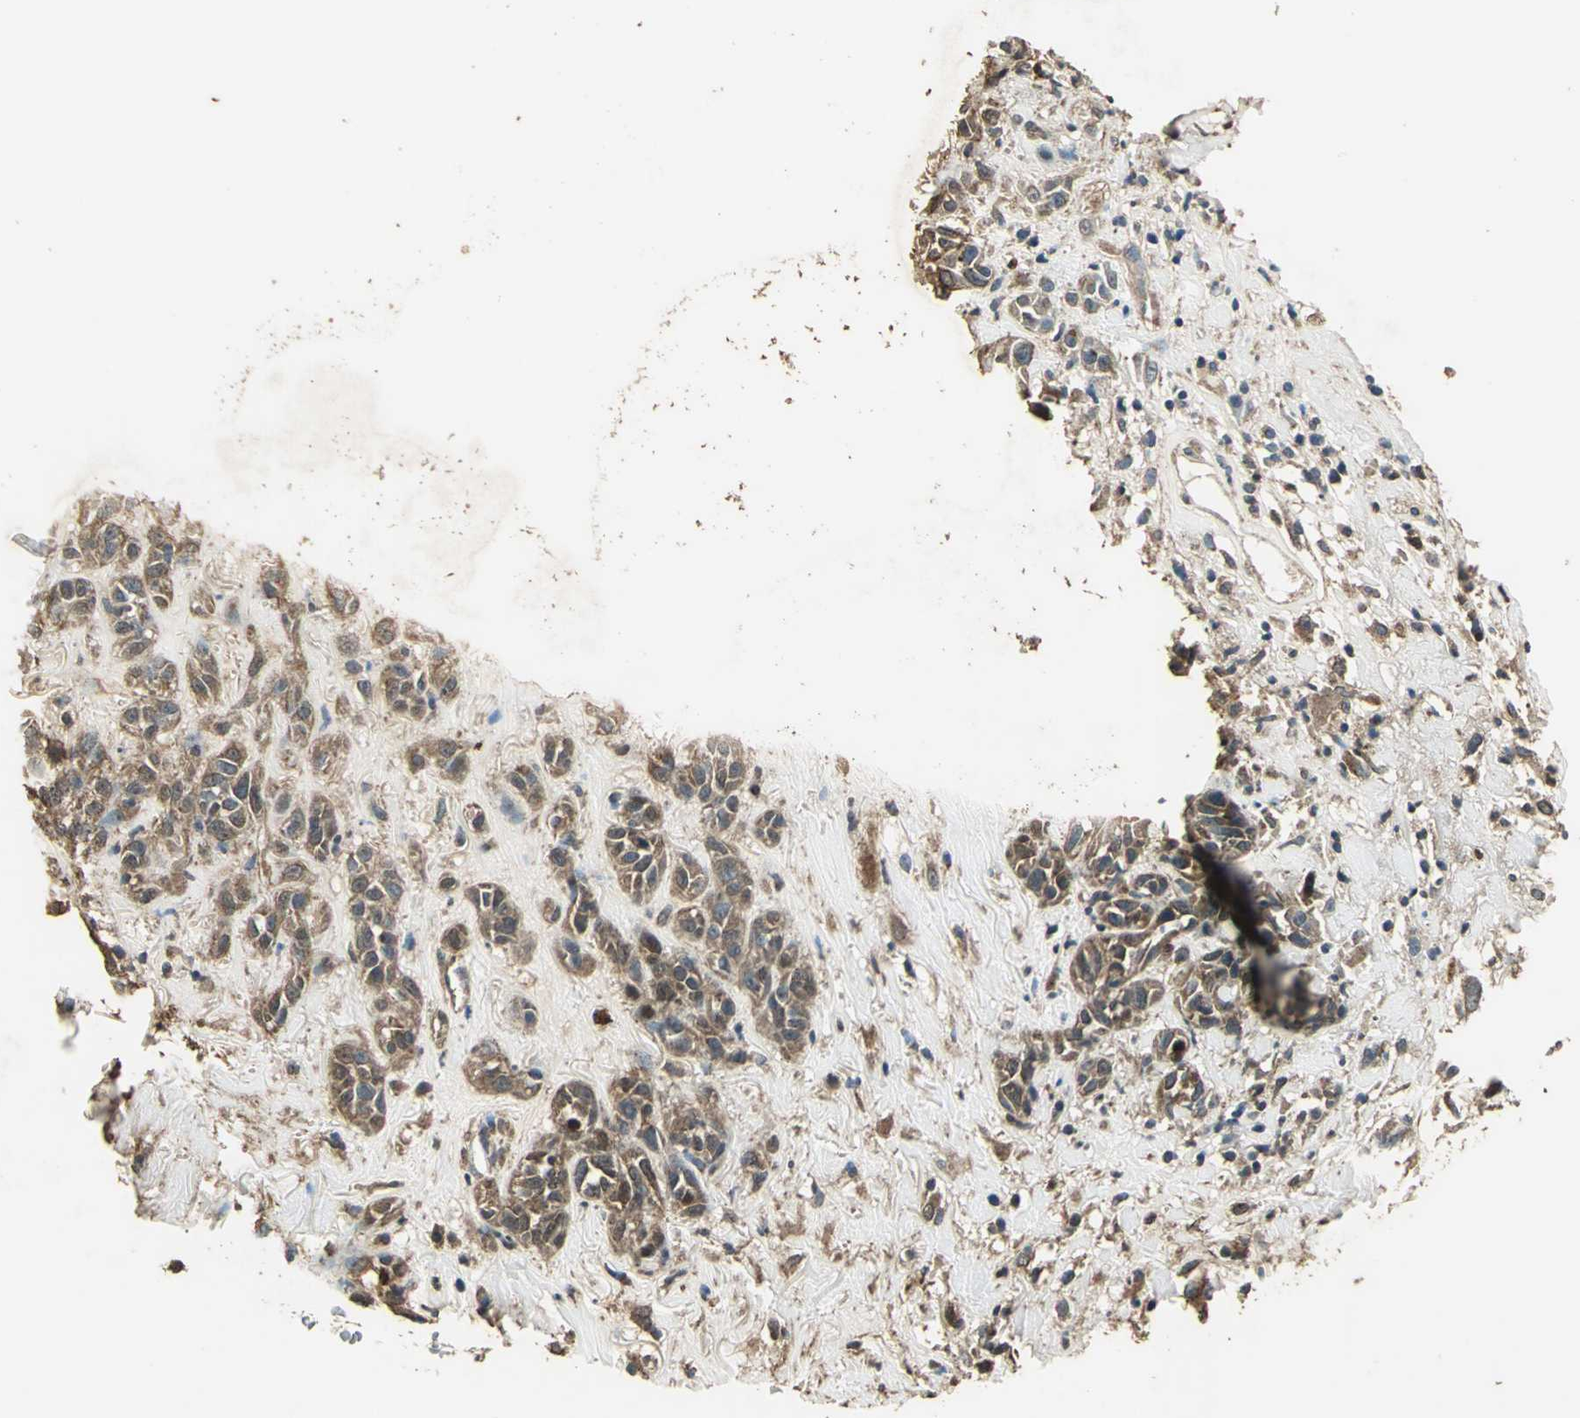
{"staining": {"intensity": "moderate", "quantity": ">75%", "location": "cytoplasmic/membranous"}, "tissue": "head and neck cancer", "cell_type": "Tumor cells", "image_type": "cancer", "snomed": [{"axis": "morphology", "description": "Squamous cell carcinoma, NOS"}, {"axis": "topography", "description": "Head-Neck"}], "caption": "A high-resolution image shows IHC staining of head and neck cancer (squamous cell carcinoma), which reveals moderate cytoplasmic/membranous expression in approximately >75% of tumor cells.", "gene": "TMPRSS4", "patient": {"sex": "male", "age": 62}}